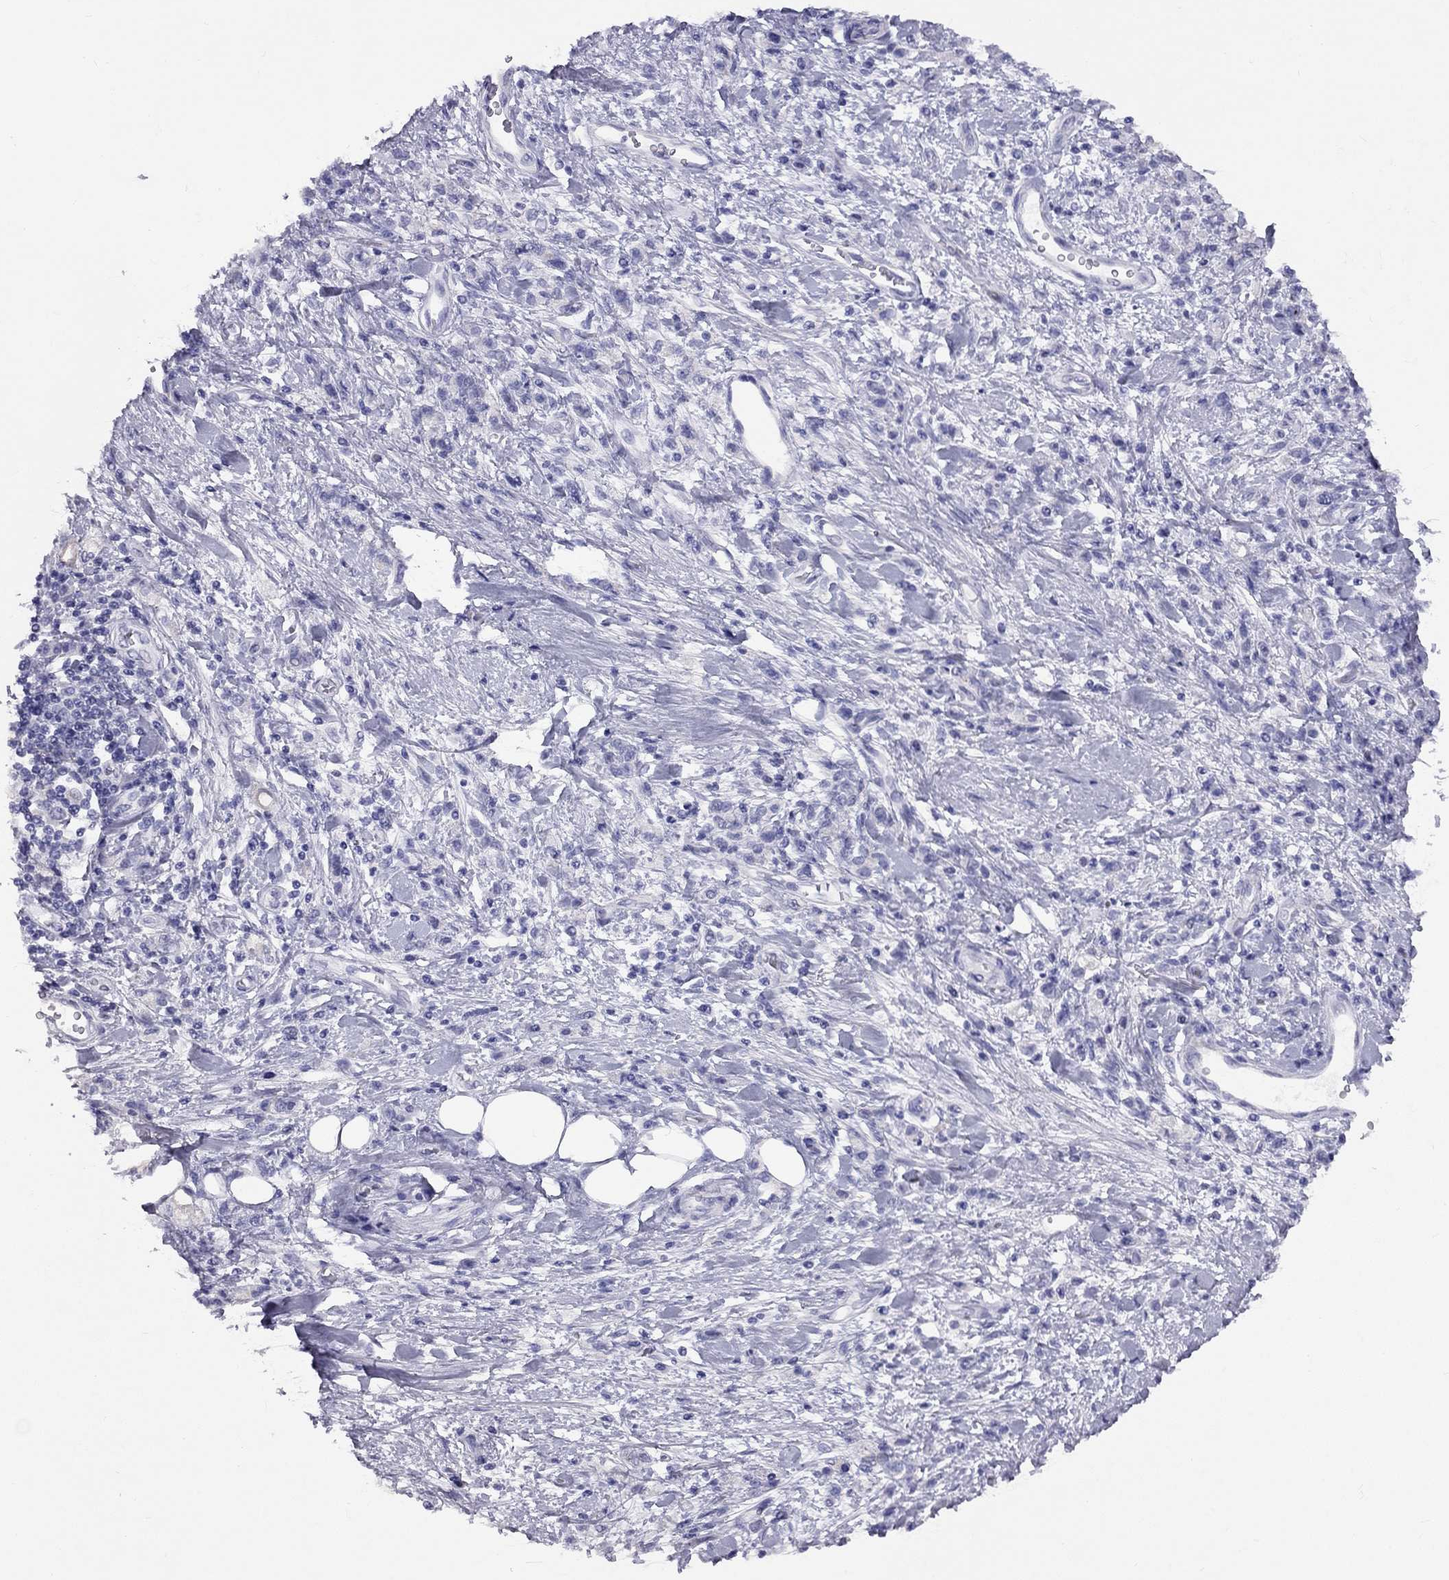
{"staining": {"intensity": "negative", "quantity": "none", "location": "none"}, "tissue": "stomach cancer", "cell_type": "Tumor cells", "image_type": "cancer", "snomed": [{"axis": "morphology", "description": "Adenocarcinoma, NOS"}, {"axis": "topography", "description": "Stomach"}], "caption": "DAB (3,3'-diaminobenzidine) immunohistochemical staining of human stomach cancer reveals no significant expression in tumor cells.", "gene": "FSCN3", "patient": {"sex": "male", "age": 77}}